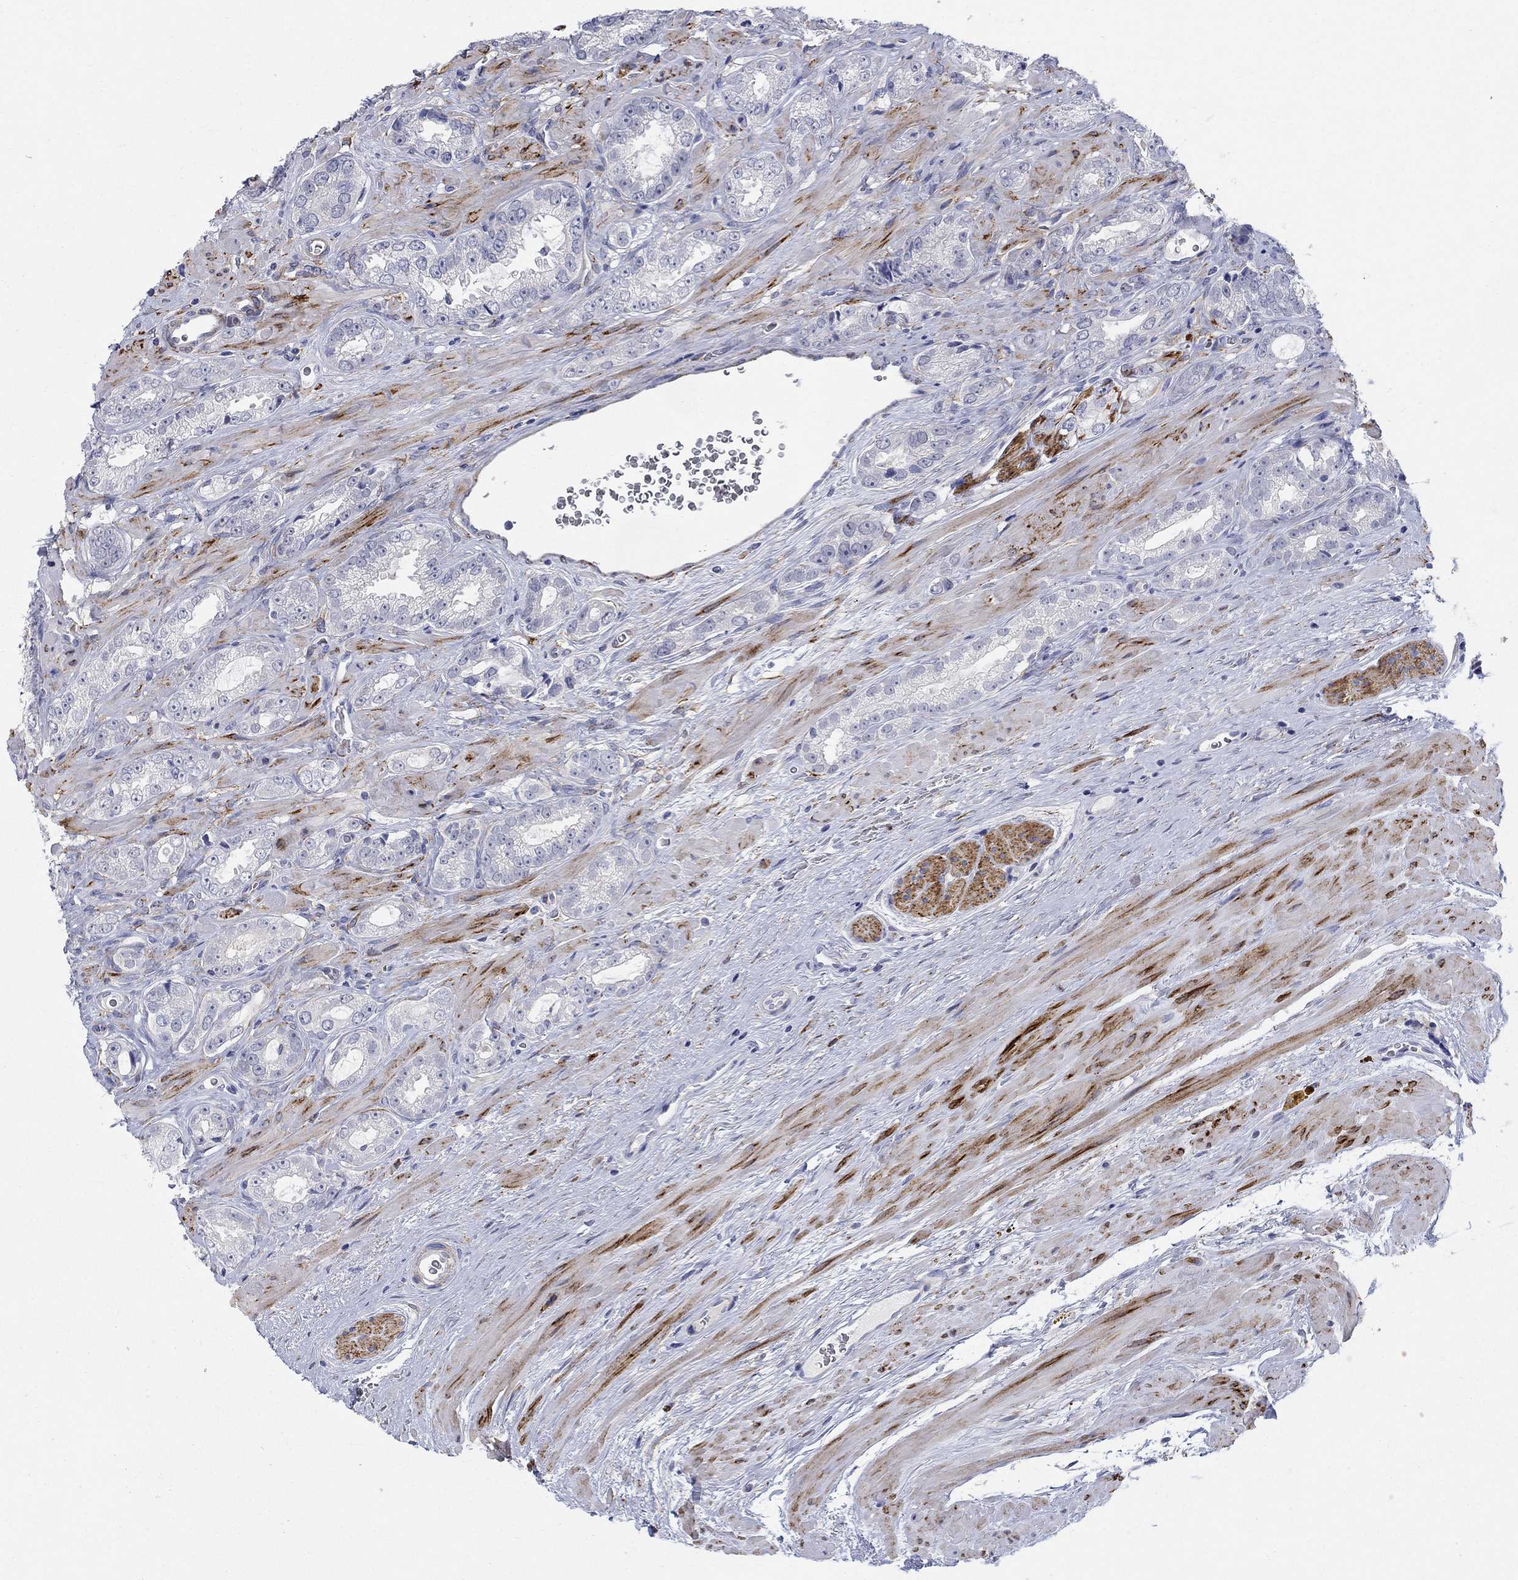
{"staining": {"intensity": "negative", "quantity": "none", "location": "none"}, "tissue": "prostate cancer", "cell_type": "Tumor cells", "image_type": "cancer", "snomed": [{"axis": "morphology", "description": "Adenocarcinoma, NOS"}, {"axis": "topography", "description": "Prostate"}], "caption": "Tumor cells are negative for brown protein staining in prostate cancer (adenocarcinoma).", "gene": "PTPRZ1", "patient": {"sex": "male", "age": 67}}